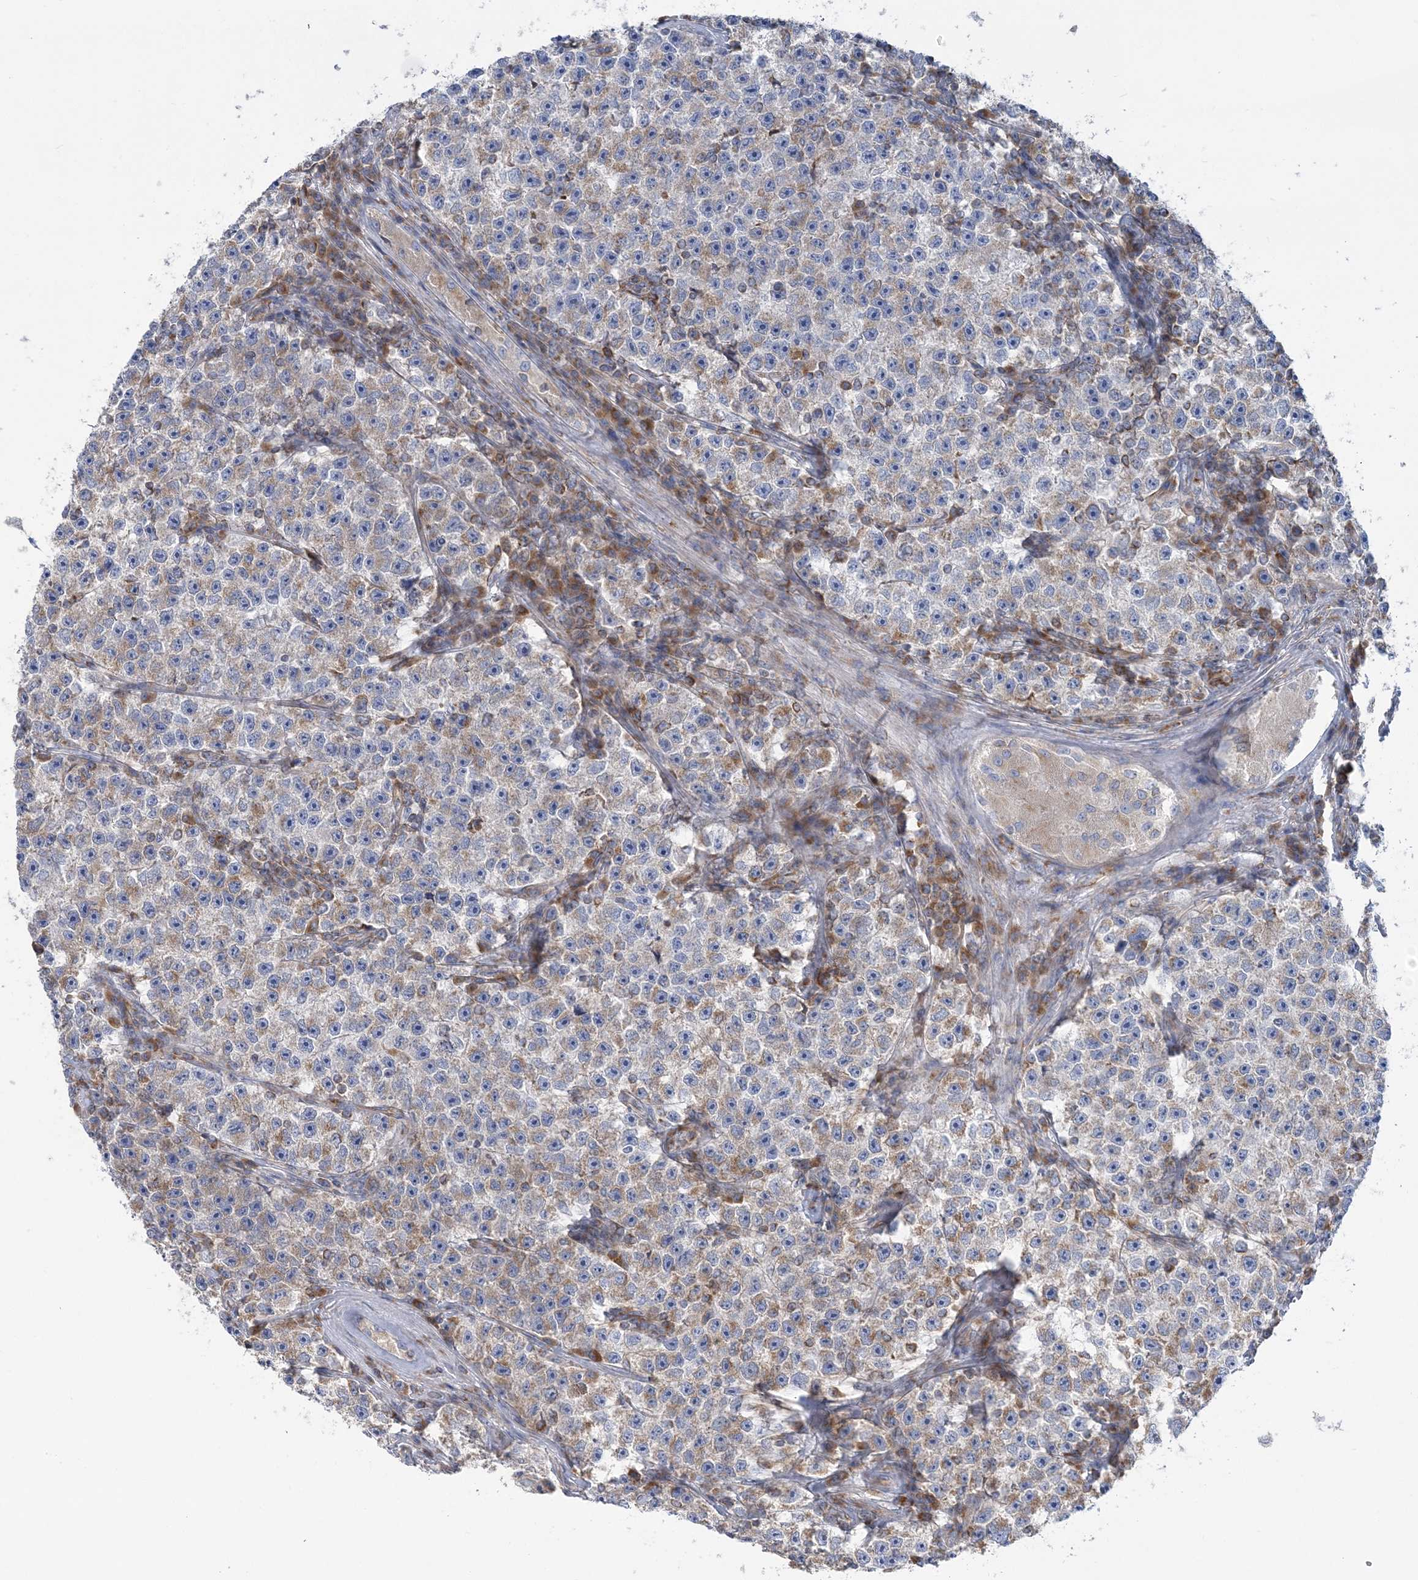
{"staining": {"intensity": "weak", "quantity": ">75%", "location": "cytoplasmic/membranous"}, "tissue": "testis cancer", "cell_type": "Tumor cells", "image_type": "cancer", "snomed": [{"axis": "morphology", "description": "Seminoma, NOS"}, {"axis": "topography", "description": "Testis"}], "caption": "Weak cytoplasmic/membranous expression is appreciated in about >75% of tumor cells in testis cancer (seminoma).", "gene": "FAM114A2", "patient": {"sex": "male", "age": 22}}